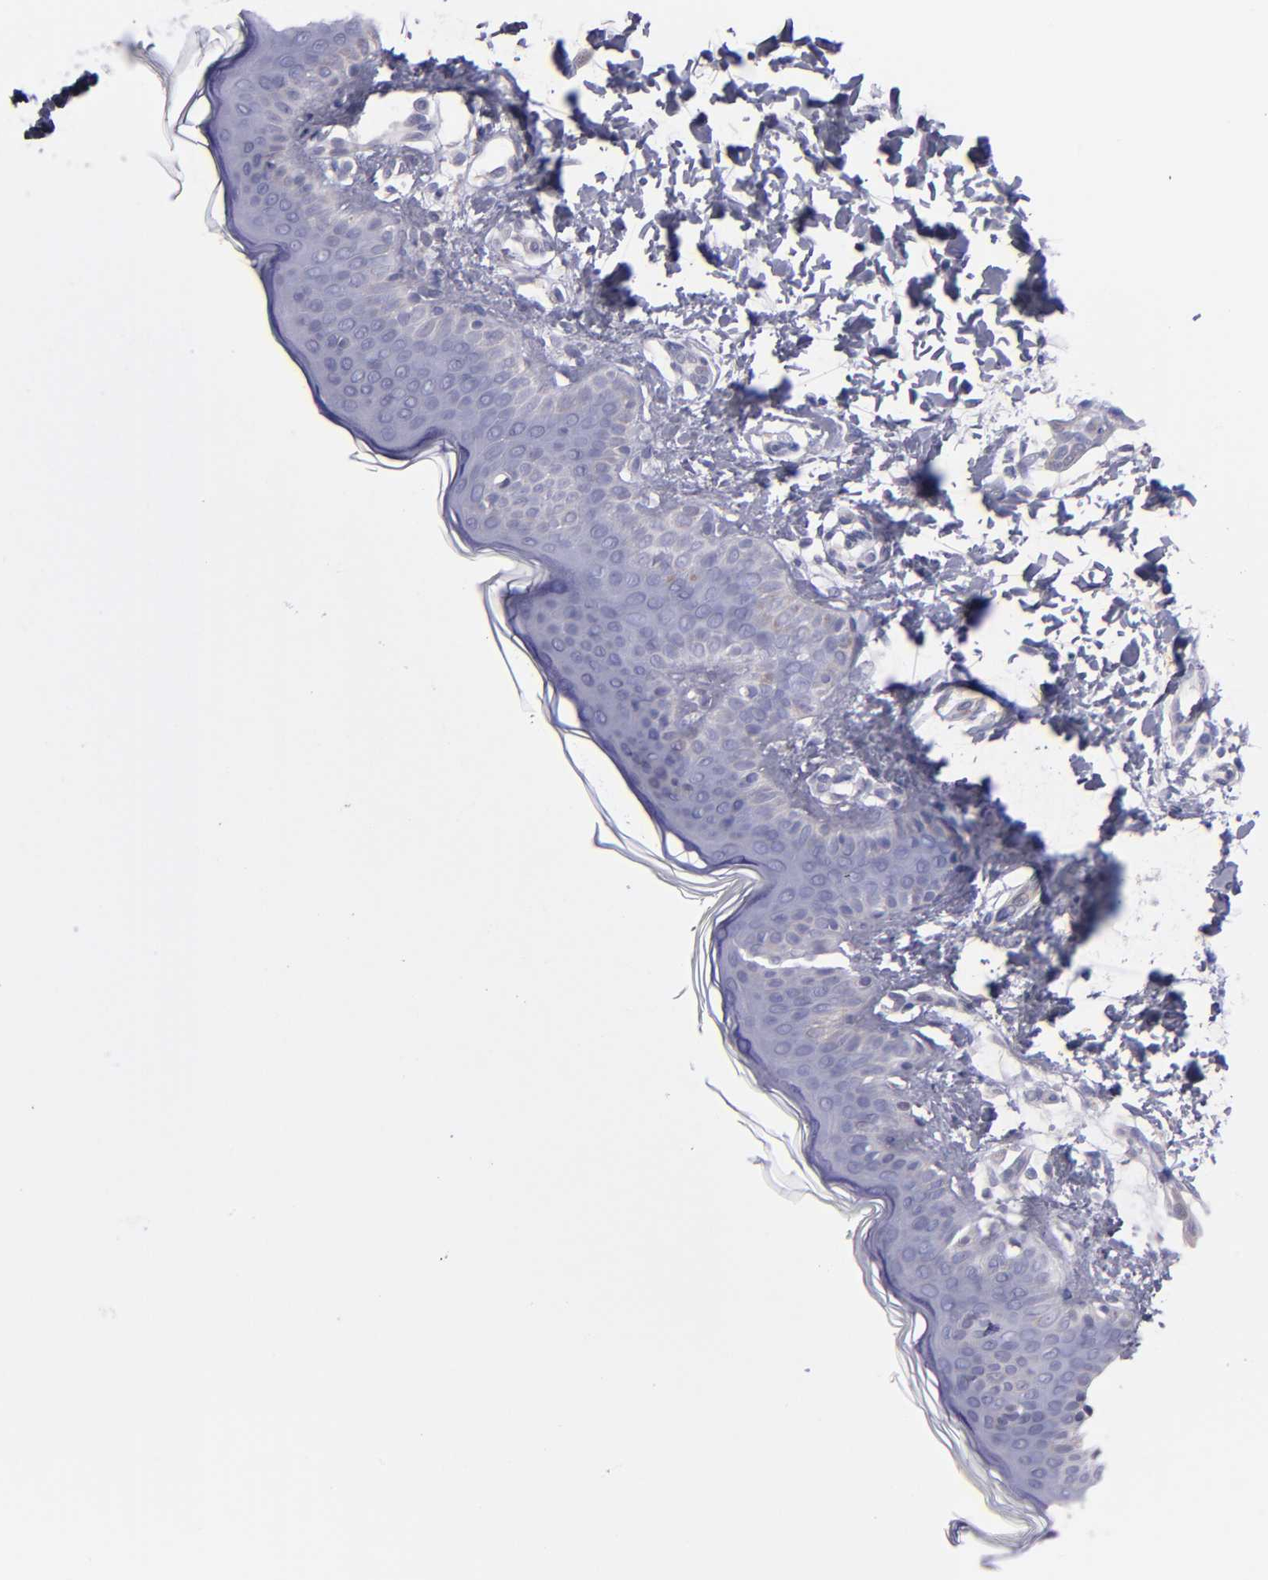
{"staining": {"intensity": "negative", "quantity": "none", "location": "none"}, "tissue": "skin", "cell_type": "Fibroblasts", "image_type": "normal", "snomed": [{"axis": "morphology", "description": "Normal tissue, NOS"}, {"axis": "topography", "description": "Skin"}], "caption": "Skin stained for a protein using immunohistochemistry (IHC) demonstrates no staining fibroblasts.", "gene": "TG", "patient": {"sex": "female", "age": 4}}